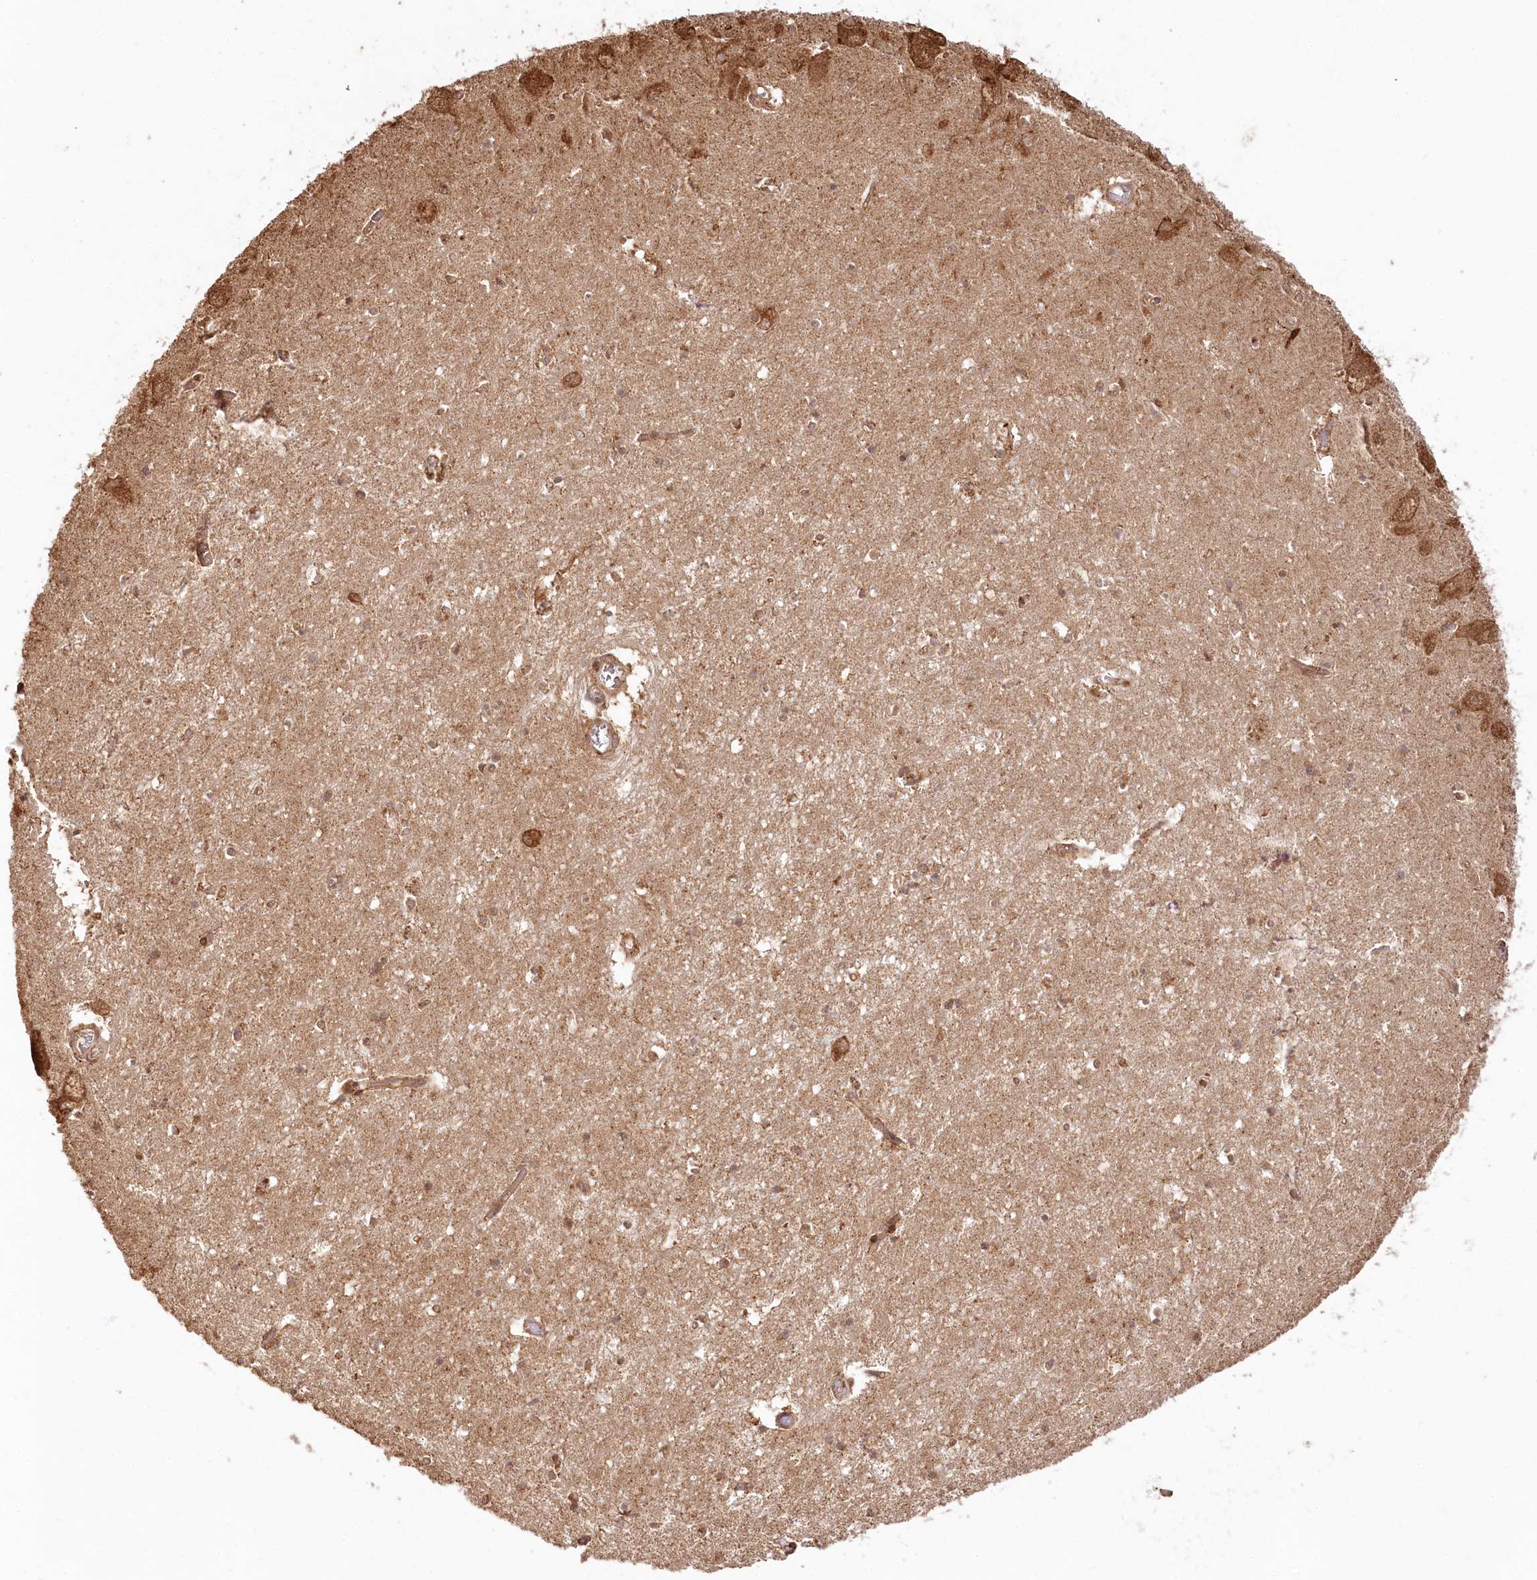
{"staining": {"intensity": "moderate", "quantity": ">75%", "location": "cytoplasmic/membranous,nuclear"}, "tissue": "hippocampus", "cell_type": "Glial cells", "image_type": "normal", "snomed": [{"axis": "morphology", "description": "Normal tissue, NOS"}, {"axis": "topography", "description": "Hippocampus"}], "caption": "Immunohistochemistry (IHC) staining of normal hippocampus, which displays medium levels of moderate cytoplasmic/membranous,nuclear expression in about >75% of glial cells indicating moderate cytoplasmic/membranous,nuclear protein staining. The staining was performed using DAB (brown) for protein detection and nuclei were counterstained in hematoxylin (blue).", "gene": "ULK2", "patient": {"sex": "male", "age": 70}}